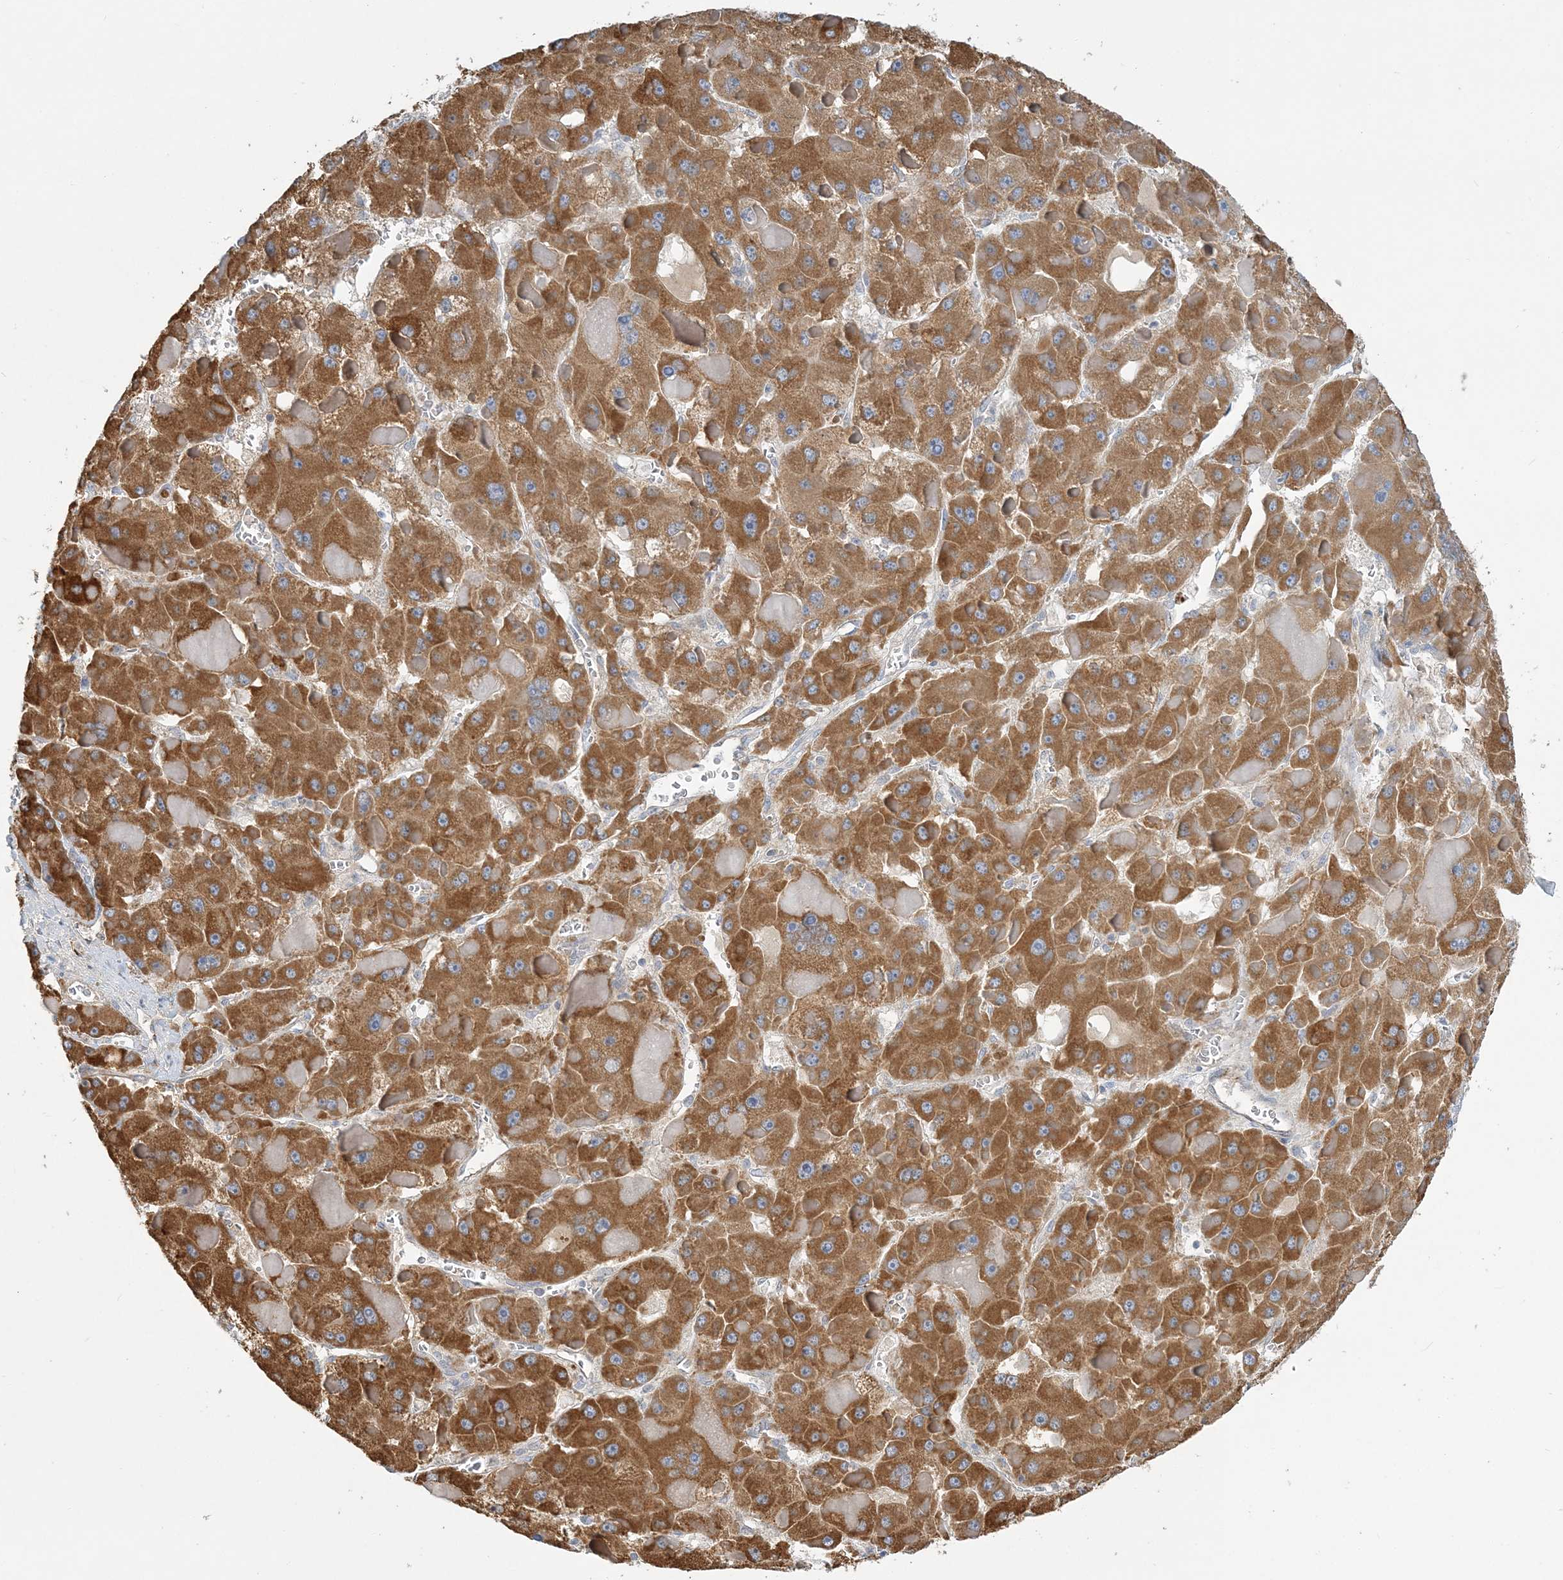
{"staining": {"intensity": "strong", "quantity": ">75%", "location": "cytoplasmic/membranous"}, "tissue": "liver cancer", "cell_type": "Tumor cells", "image_type": "cancer", "snomed": [{"axis": "morphology", "description": "Carcinoma, Hepatocellular, NOS"}, {"axis": "topography", "description": "Liver"}], "caption": "Liver cancer tissue displays strong cytoplasmic/membranous expression in about >75% of tumor cells The staining was performed using DAB (3,3'-diaminobenzidine) to visualize the protein expression in brown, while the nuclei were stained in blue with hematoxylin (Magnification: 20x).", "gene": "INPP1", "patient": {"sex": "female", "age": 73}}